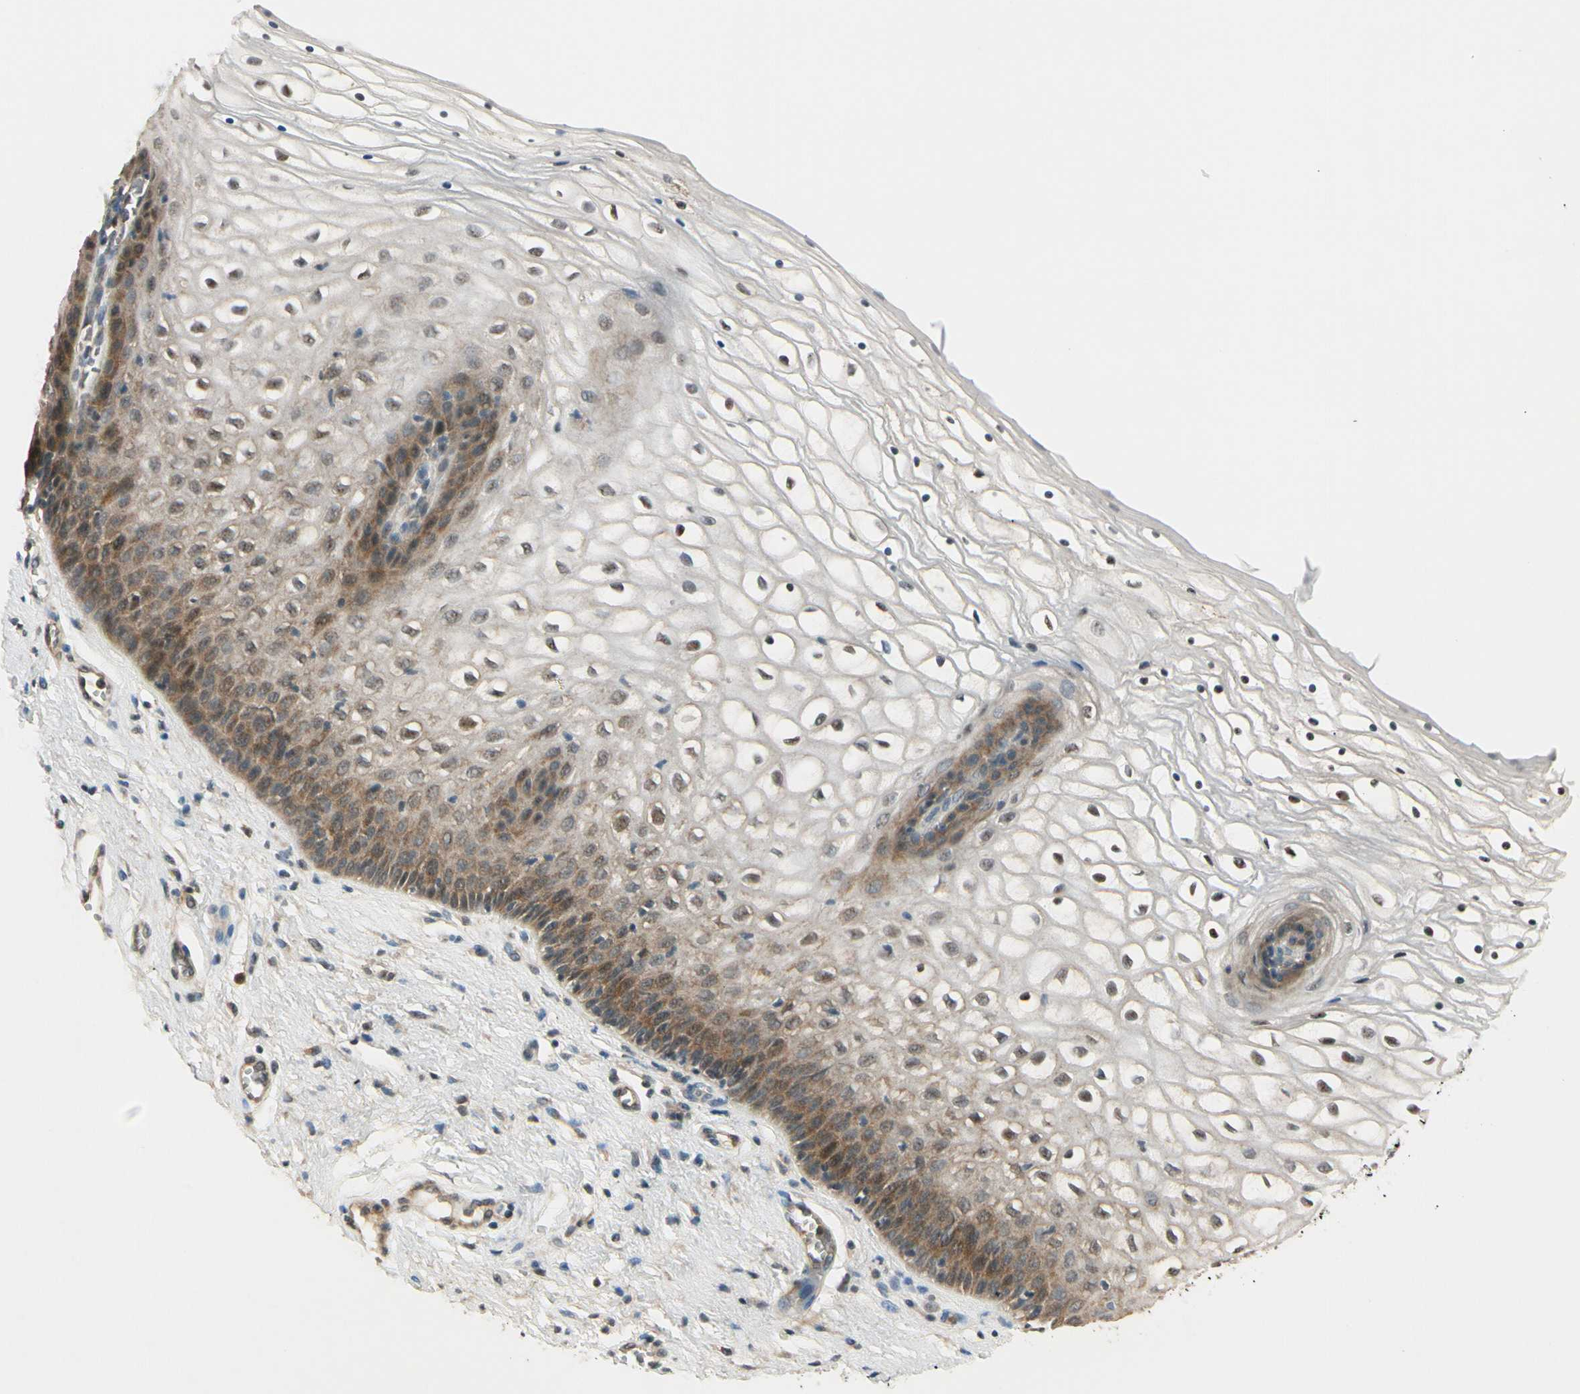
{"staining": {"intensity": "moderate", "quantity": "25%-75%", "location": "cytoplasmic/membranous,nuclear"}, "tissue": "vagina", "cell_type": "Squamous epithelial cells", "image_type": "normal", "snomed": [{"axis": "morphology", "description": "Normal tissue, NOS"}, {"axis": "topography", "description": "Vagina"}], "caption": "Protein expression analysis of normal vagina exhibits moderate cytoplasmic/membranous,nuclear positivity in approximately 25%-75% of squamous epithelial cells.", "gene": "MCPH1", "patient": {"sex": "female", "age": 34}}